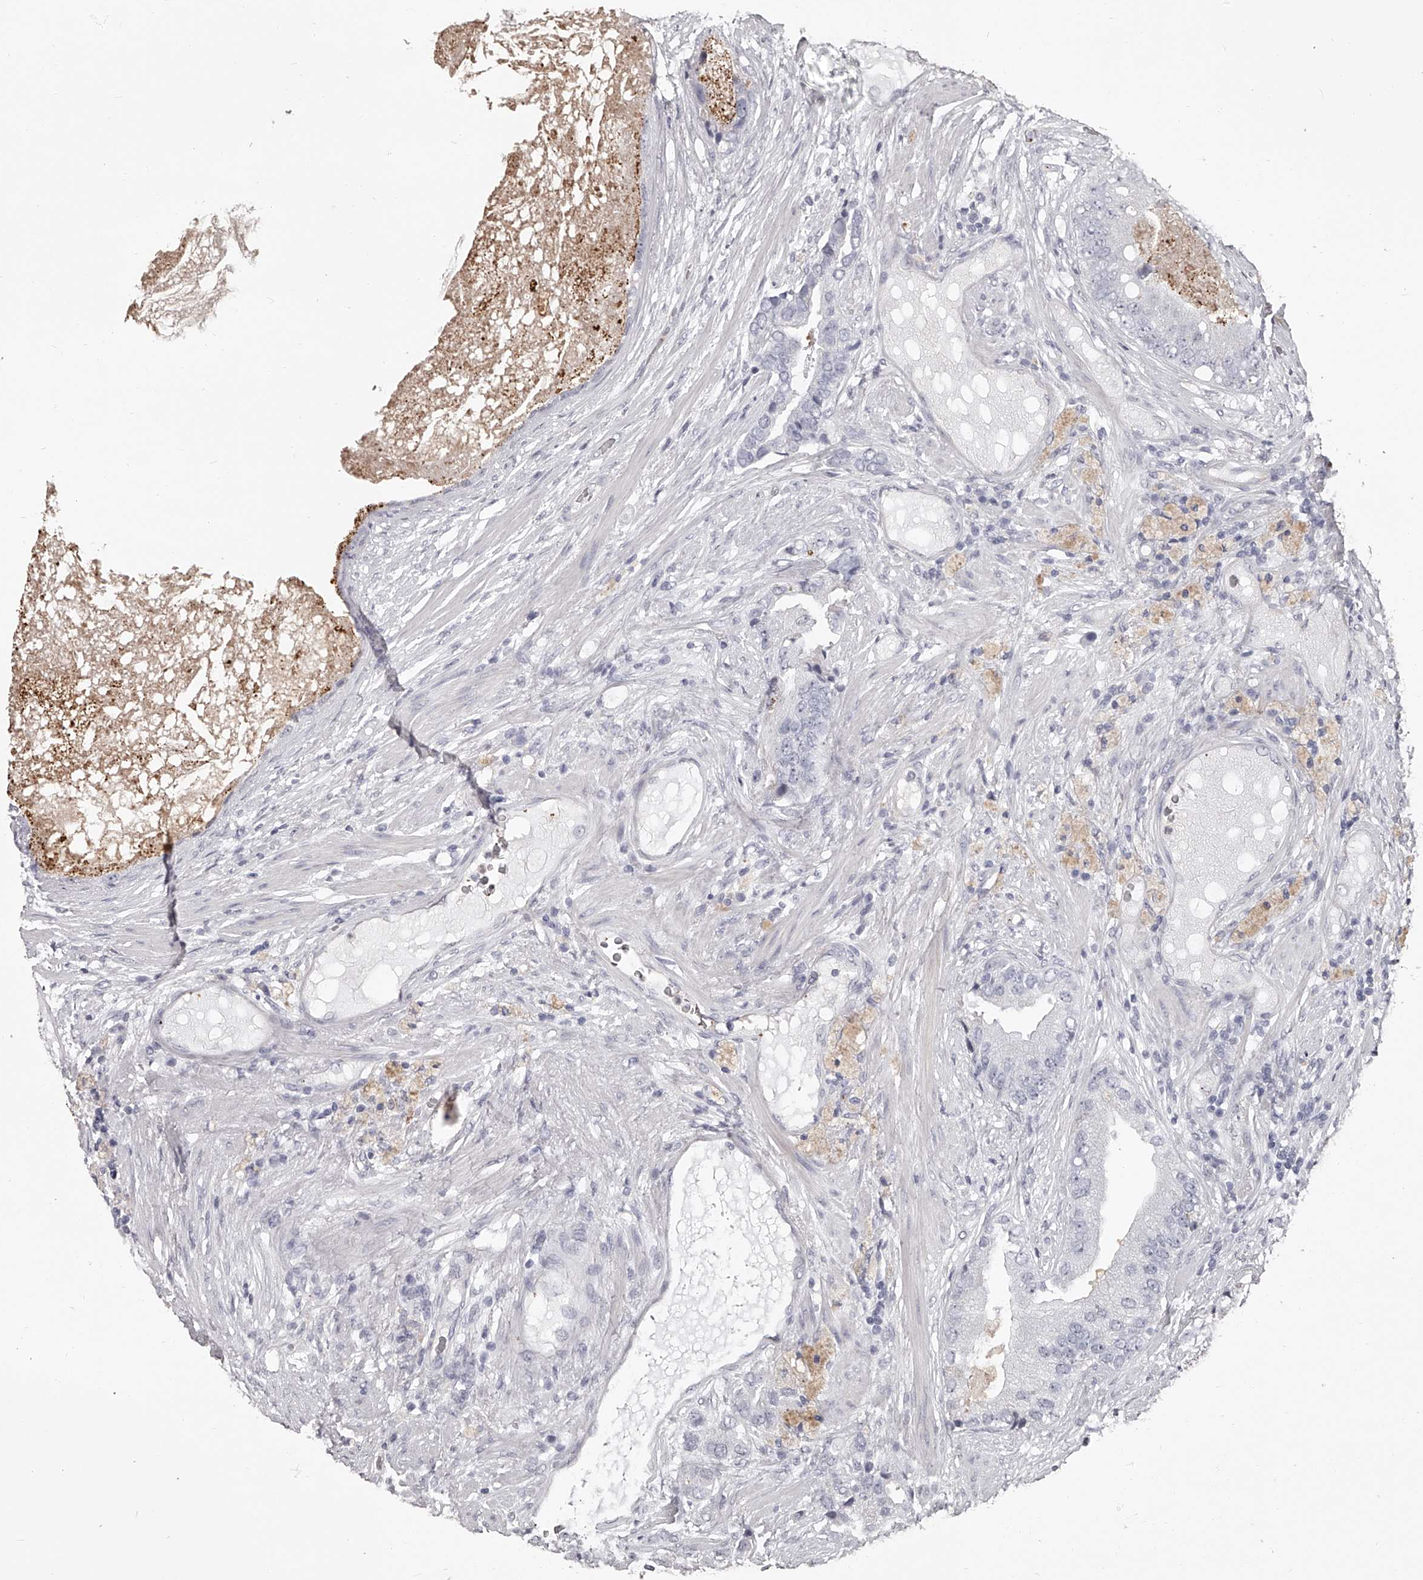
{"staining": {"intensity": "negative", "quantity": "none", "location": "none"}, "tissue": "prostate cancer", "cell_type": "Tumor cells", "image_type": "cancer", "snomed": [{"axis": "morphology", "description": "Adenocarcinoma, High grade"}, {"axis": "topography", "description": "Prostate"}], "caption": "A histopathology image of prostate cancer stained for a protein demonstrates no brown staining in tumor cells.", "gene": "URGCP", "patient": {"sex": "male", "age": 70}}